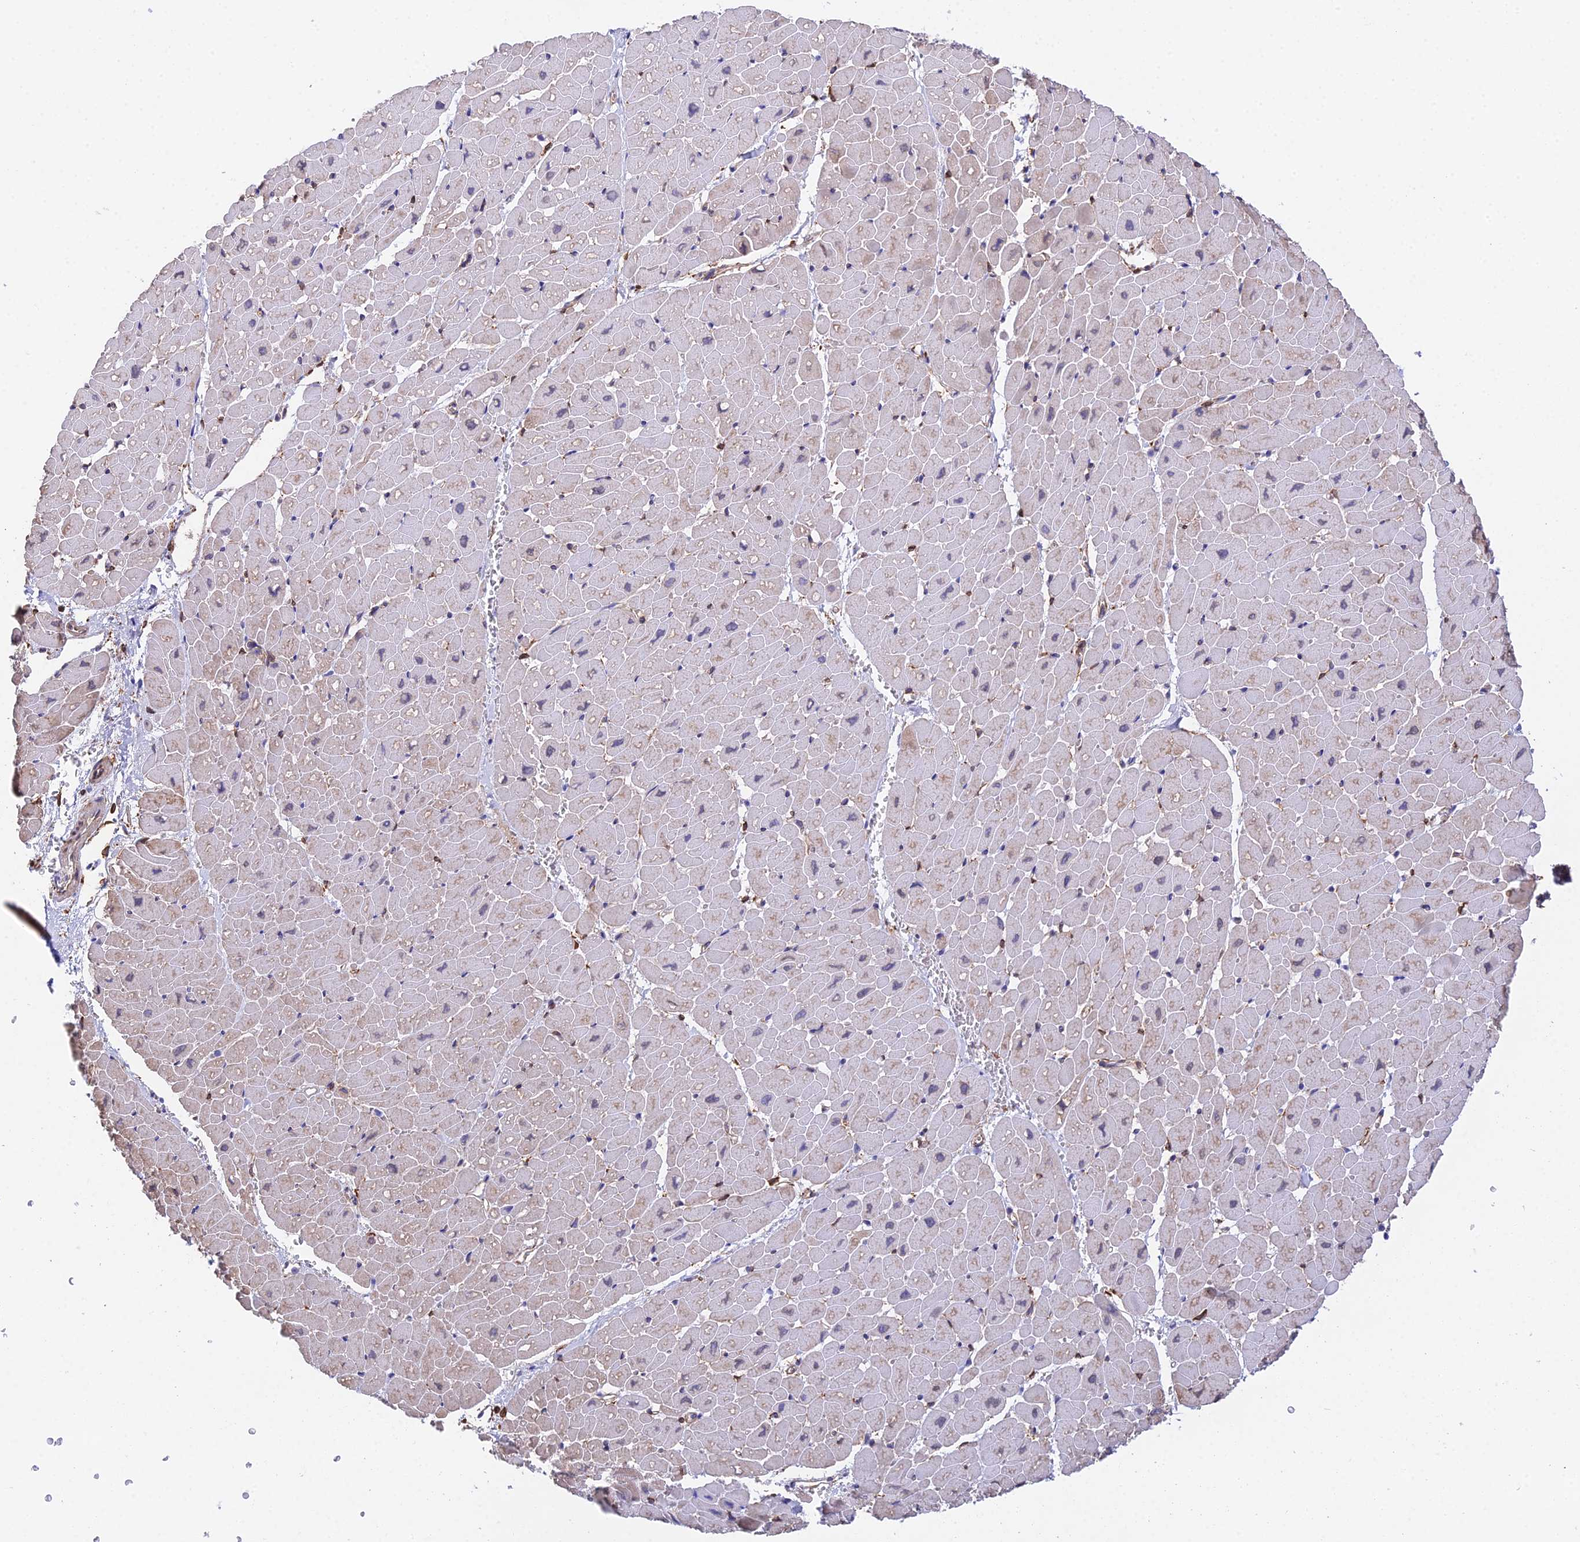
{"staining": {"intensity": "moderate", "quantity": "25%-75%", "location": "cytoplasmic/membranous,nuclear"}, "tissue": "heart muscle", "cell_type": "Cardiomyocytes", "image_type": "normal", "snomed": [{"axis": "morphology", "description": "Normal tissue, NOS"}, {"axis": "topography", "description": "Heart"}], "caption": "DAB (3,3'-diaminobenzidine) immunohistochemical staining of benign heart muscle reveals moderate cytoplasmic/membranous,nuclear protein expression in approximately 25%-75% of cardiomyocytes. (DAB IHC with brightfield microscopy, high magnification).", "gene": "MXRA7", "patient": {"sex": "male", "age": 45}}